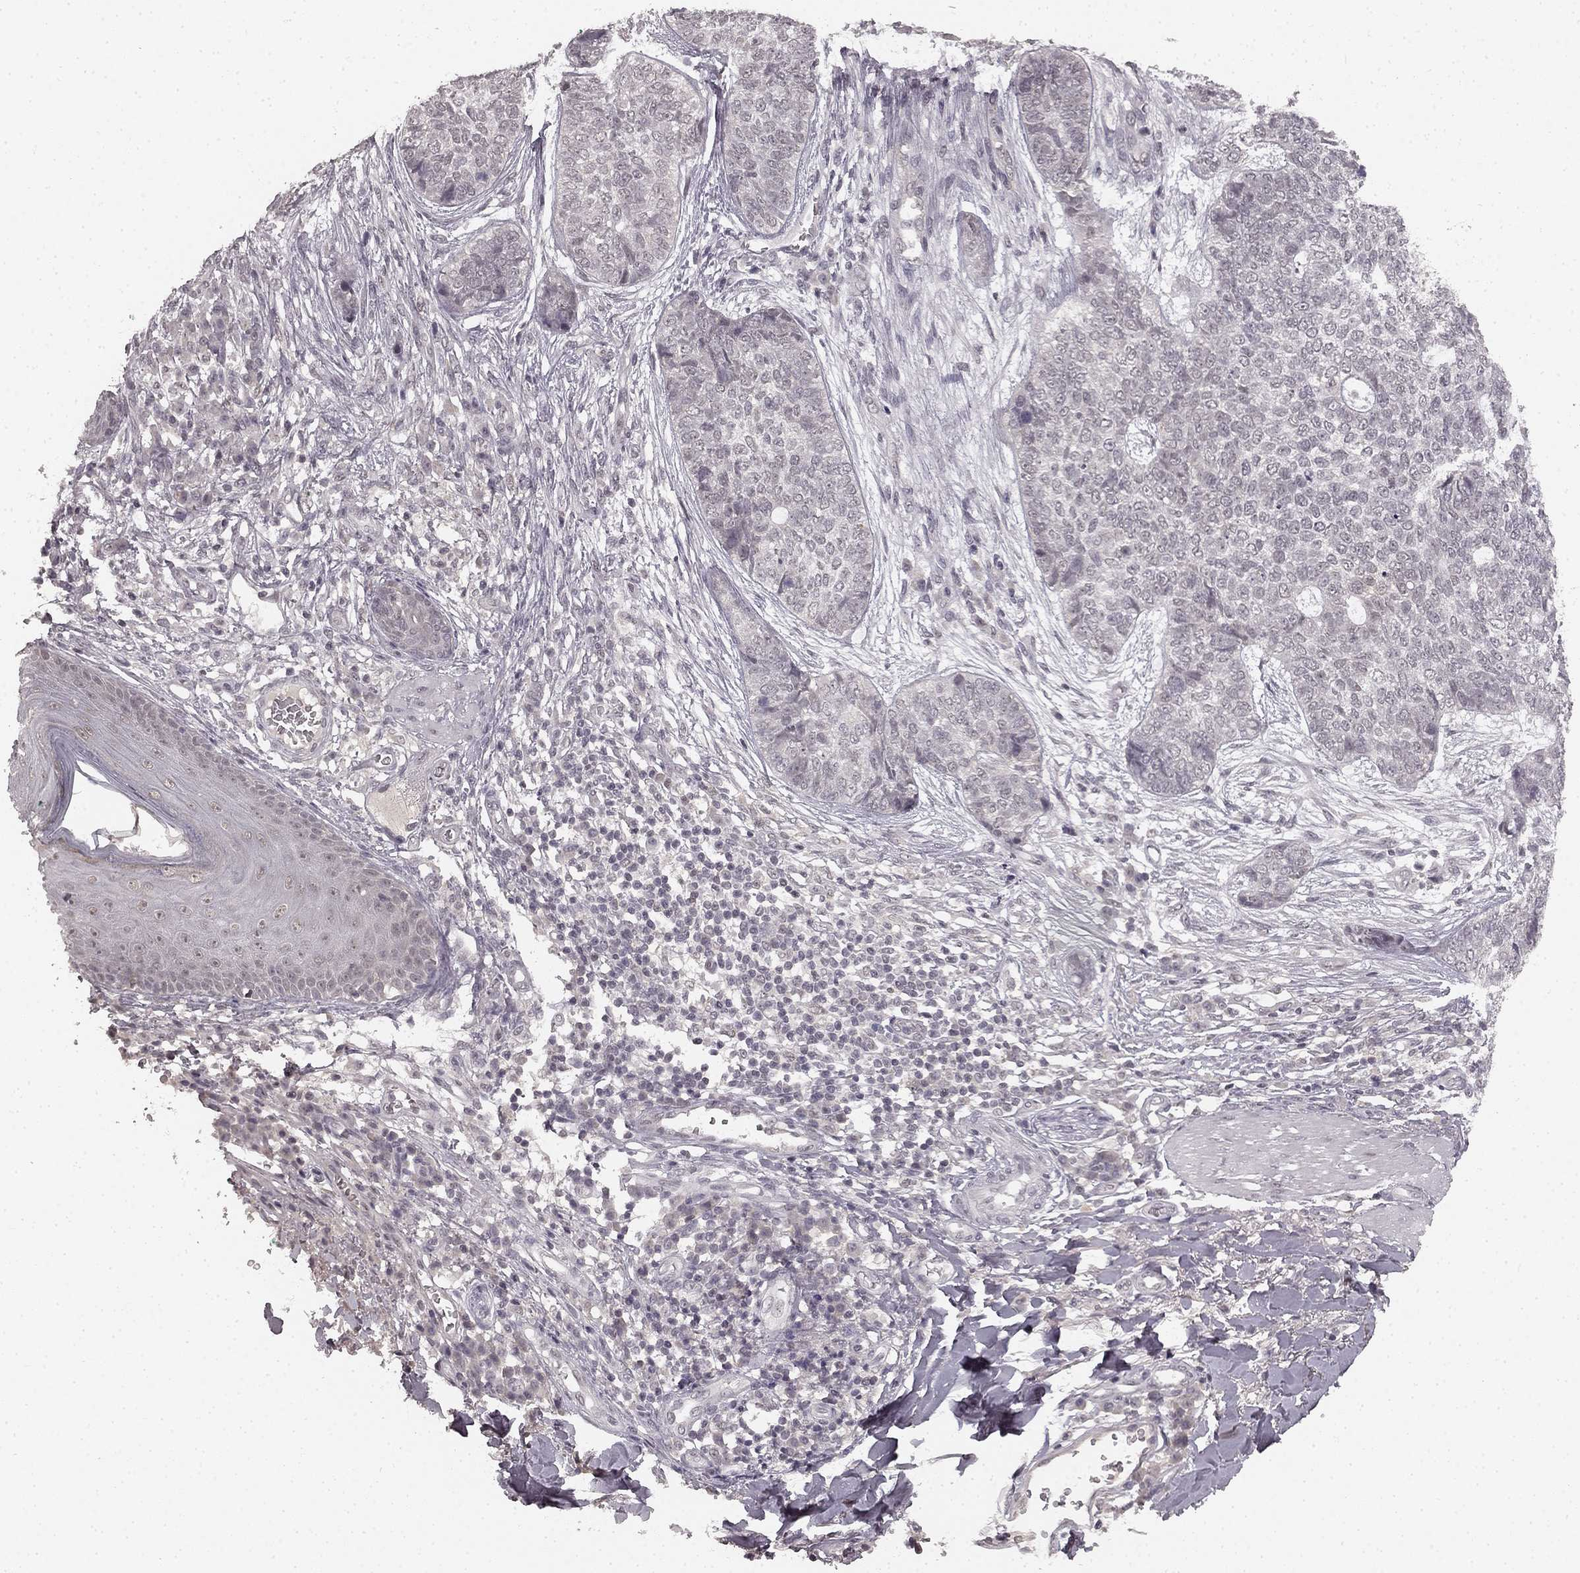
{"staining": {"intensity": "negative", "quantity": "none", "location": "none"}, "tissue": "skin cancer", "cell_type": "Tumor cells", "image_type": "cancer", "snomed": [{"axis": "morphology", "description": "Basal cell carcinoma"}, {"axis": "topography", "description": "Skin"}], "caption": "Human skin cancer (basal cell carcinoma) stained for a protein using immunohistochemistry shows no expression in tumor cells.", "gene": "HCN4", "patient": {"sex": "female", "age": 69}}